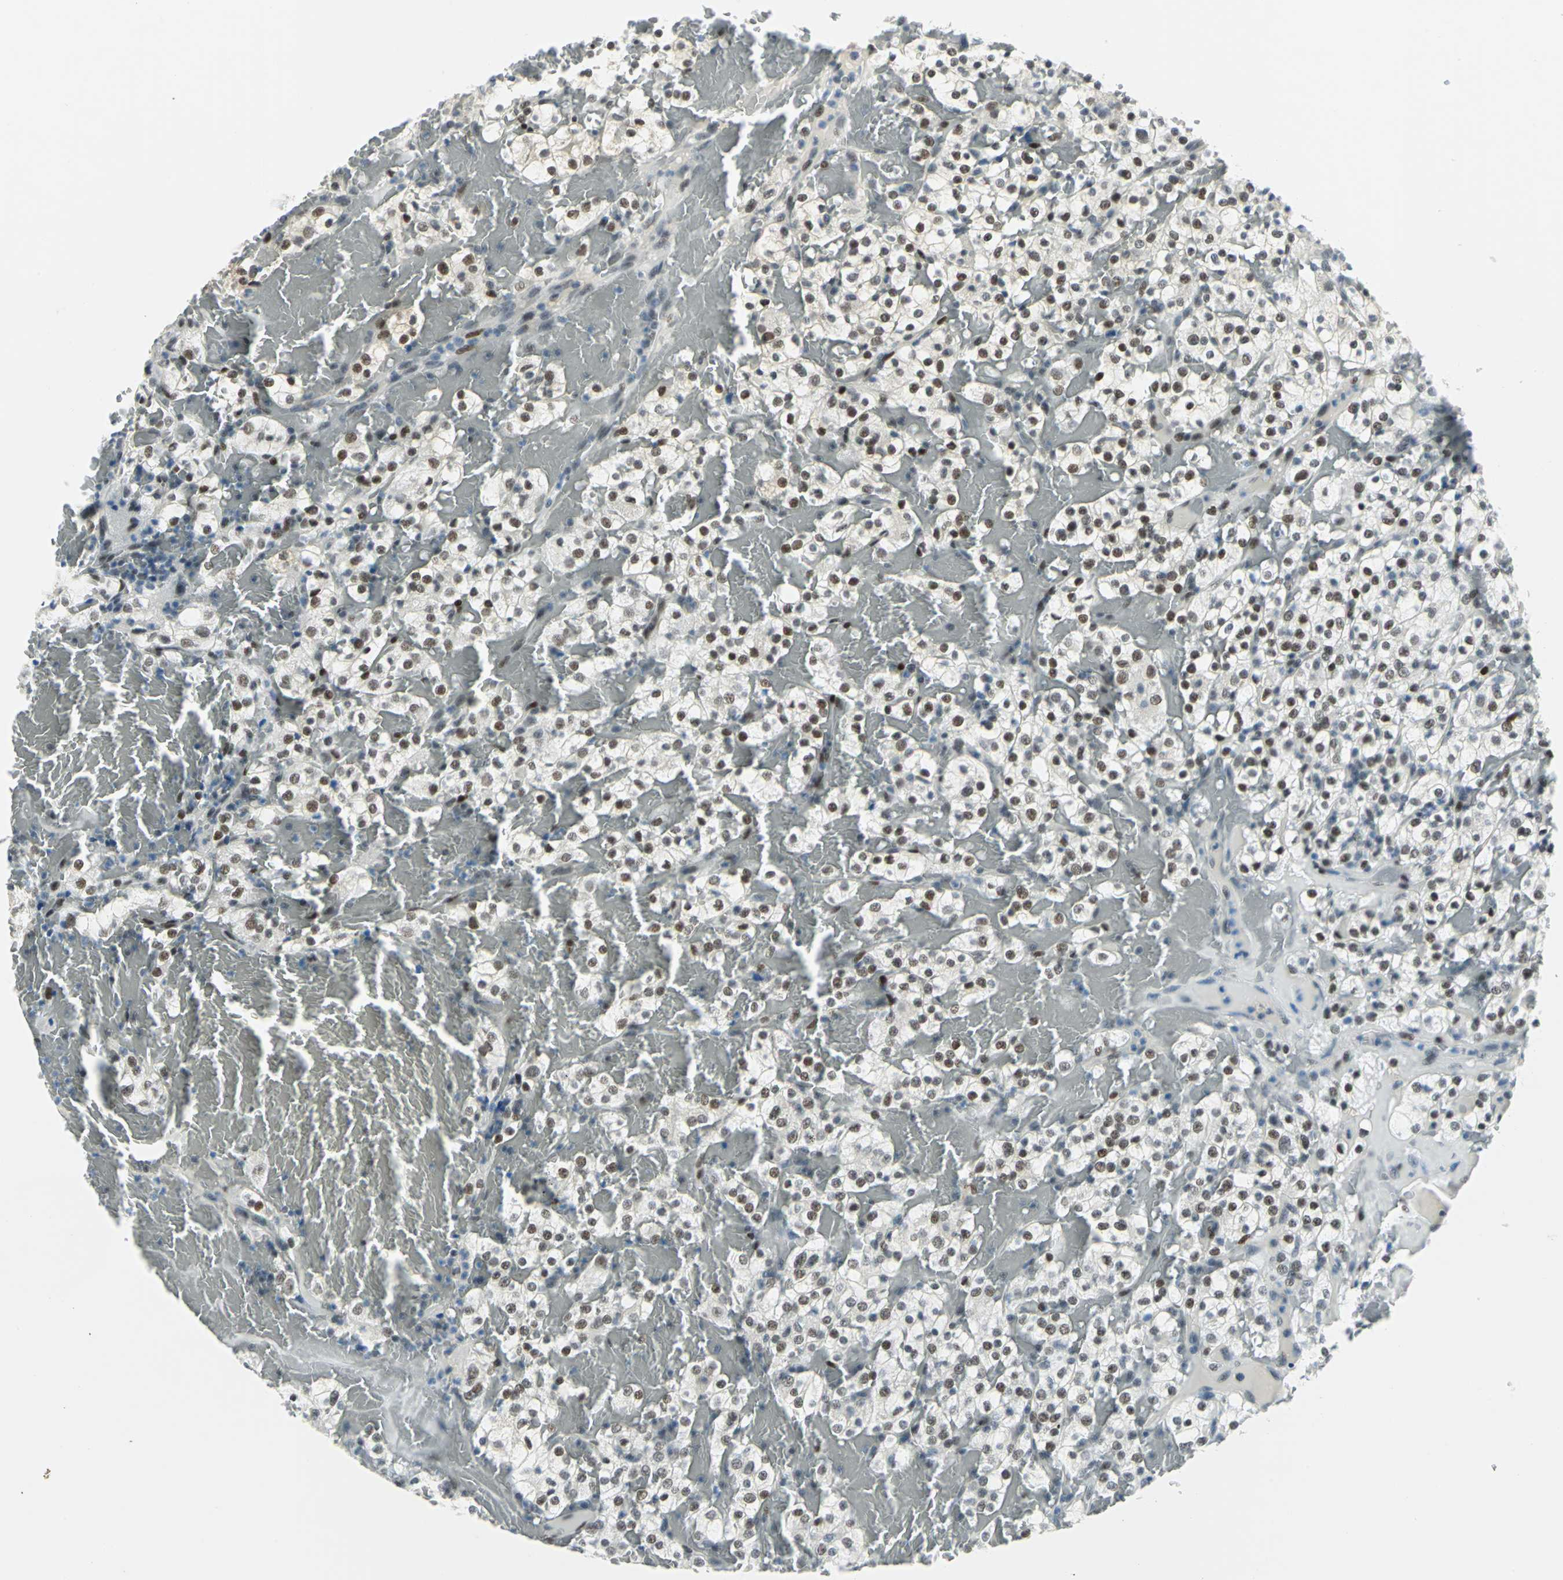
{"staining": {"intensity": "strong", "quantity": ">75%", "location": "nuclear"}, "tissue": "renal cancer", "cell_type": "Tumor cells", "image_type": "cancer", "snomed": [{"axis": "morphology", "description": "Normal tissue, NOS"}, {"axis": "morphology", "description": "Adenocarcinoma, NOS"}, {"axis": "topography", "description": "Kidney"}], "caption": "Immunohistochemical staining of human renal cancer shows high levels of strong nuclear expression in approximately >75% of tumor cells.", "gene": "MEIS2", "patient": {"sex": "female", "age": 72}}